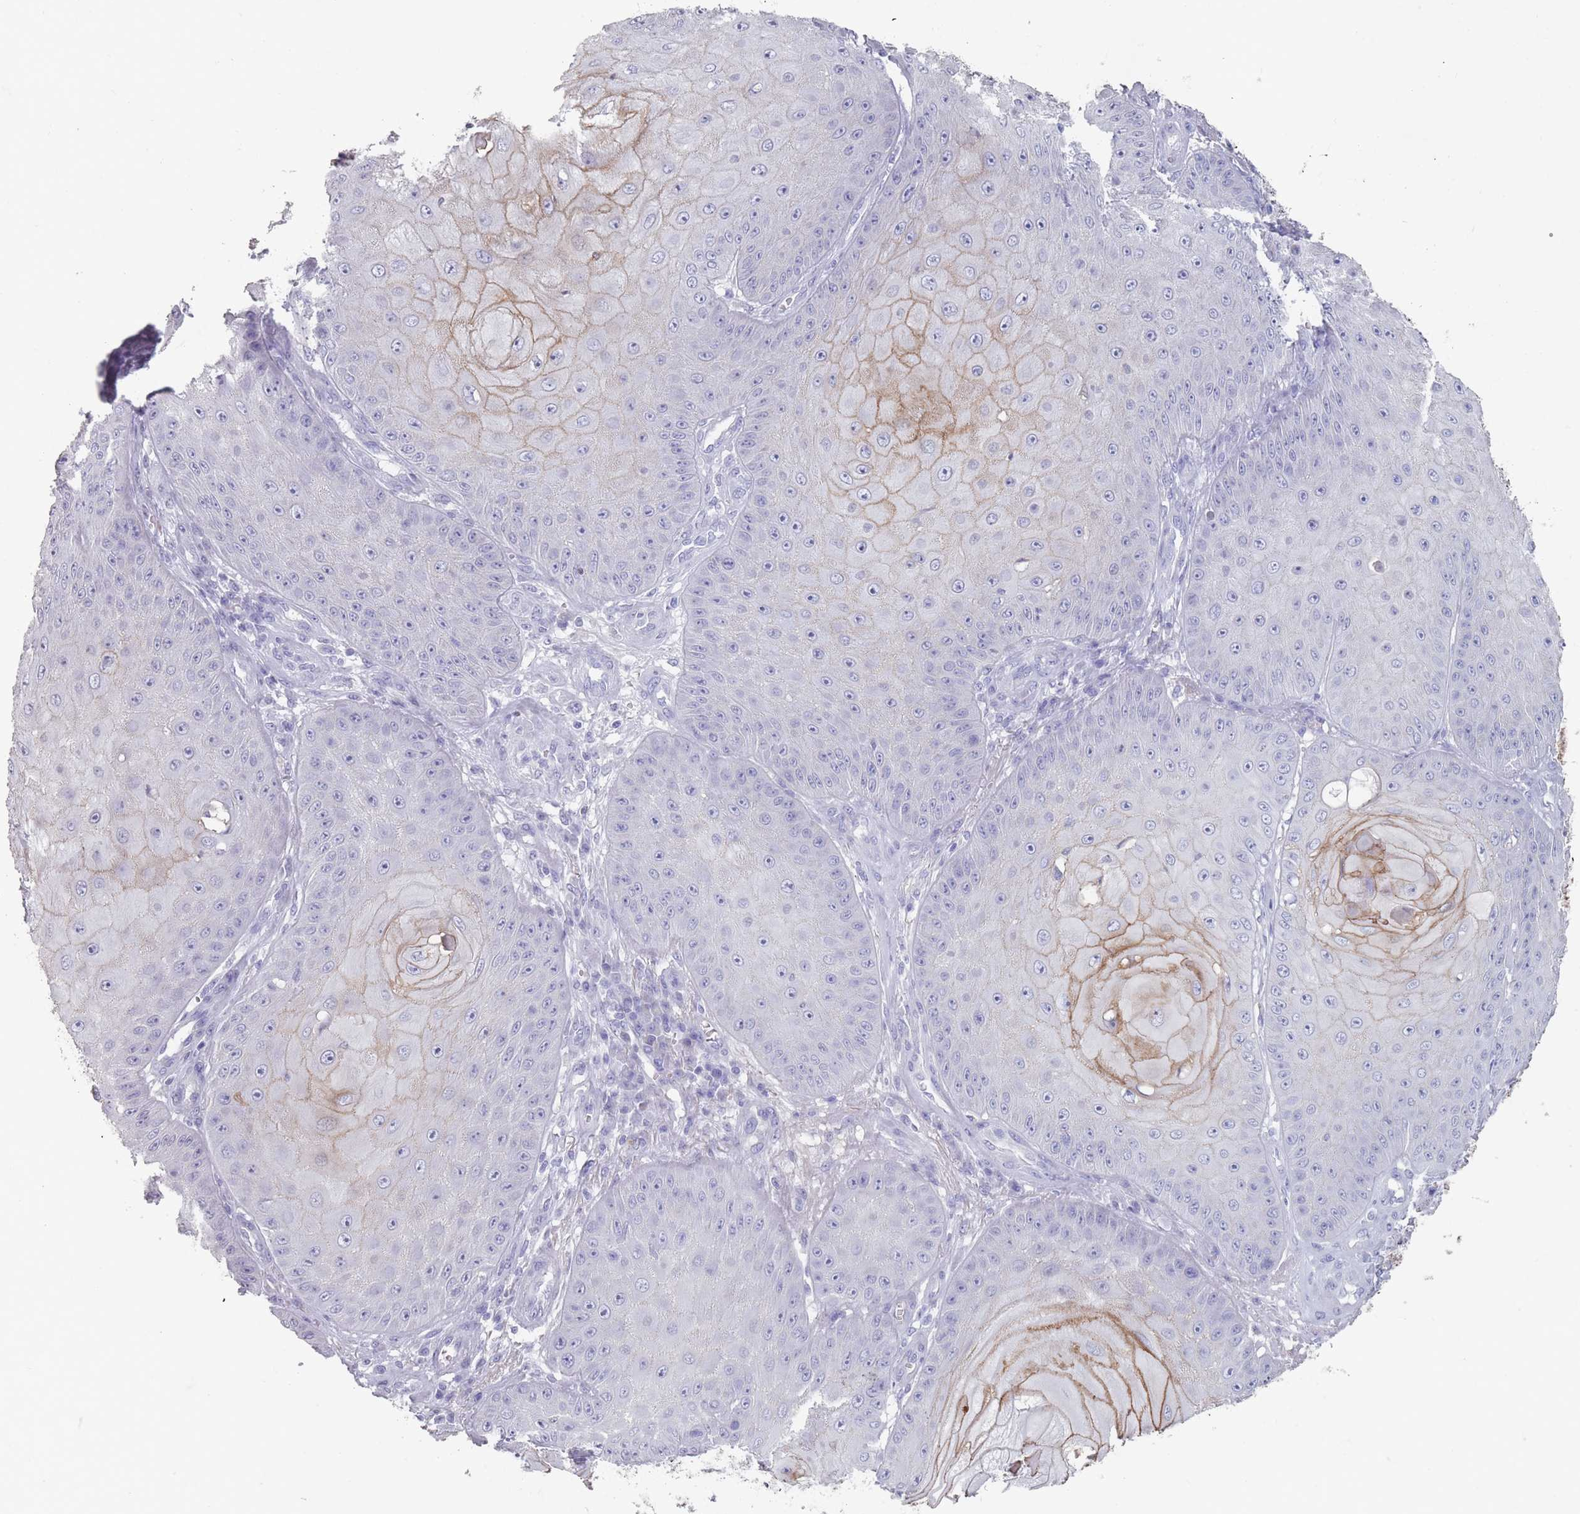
{"staining": {"intensity": "moderate", "quantity": "25%-75%", "location": "cytoplasmic/membranous"}, "tissue": "skin cancer", "cell_type": "Tumor cells", "image_type": "cancer", "snomed": [{"axis": "morphology", "description": "Squamous cell carcinoma, NOS"}, {"axis": "topography", "description": "Skin"}], "caption": "Squamous cell carcinoma (skin) stained with a protein marker reveals moderate staining in tumor cells.", "gene": "RHBG", "patient": {"sex": "male", "age": 70}}